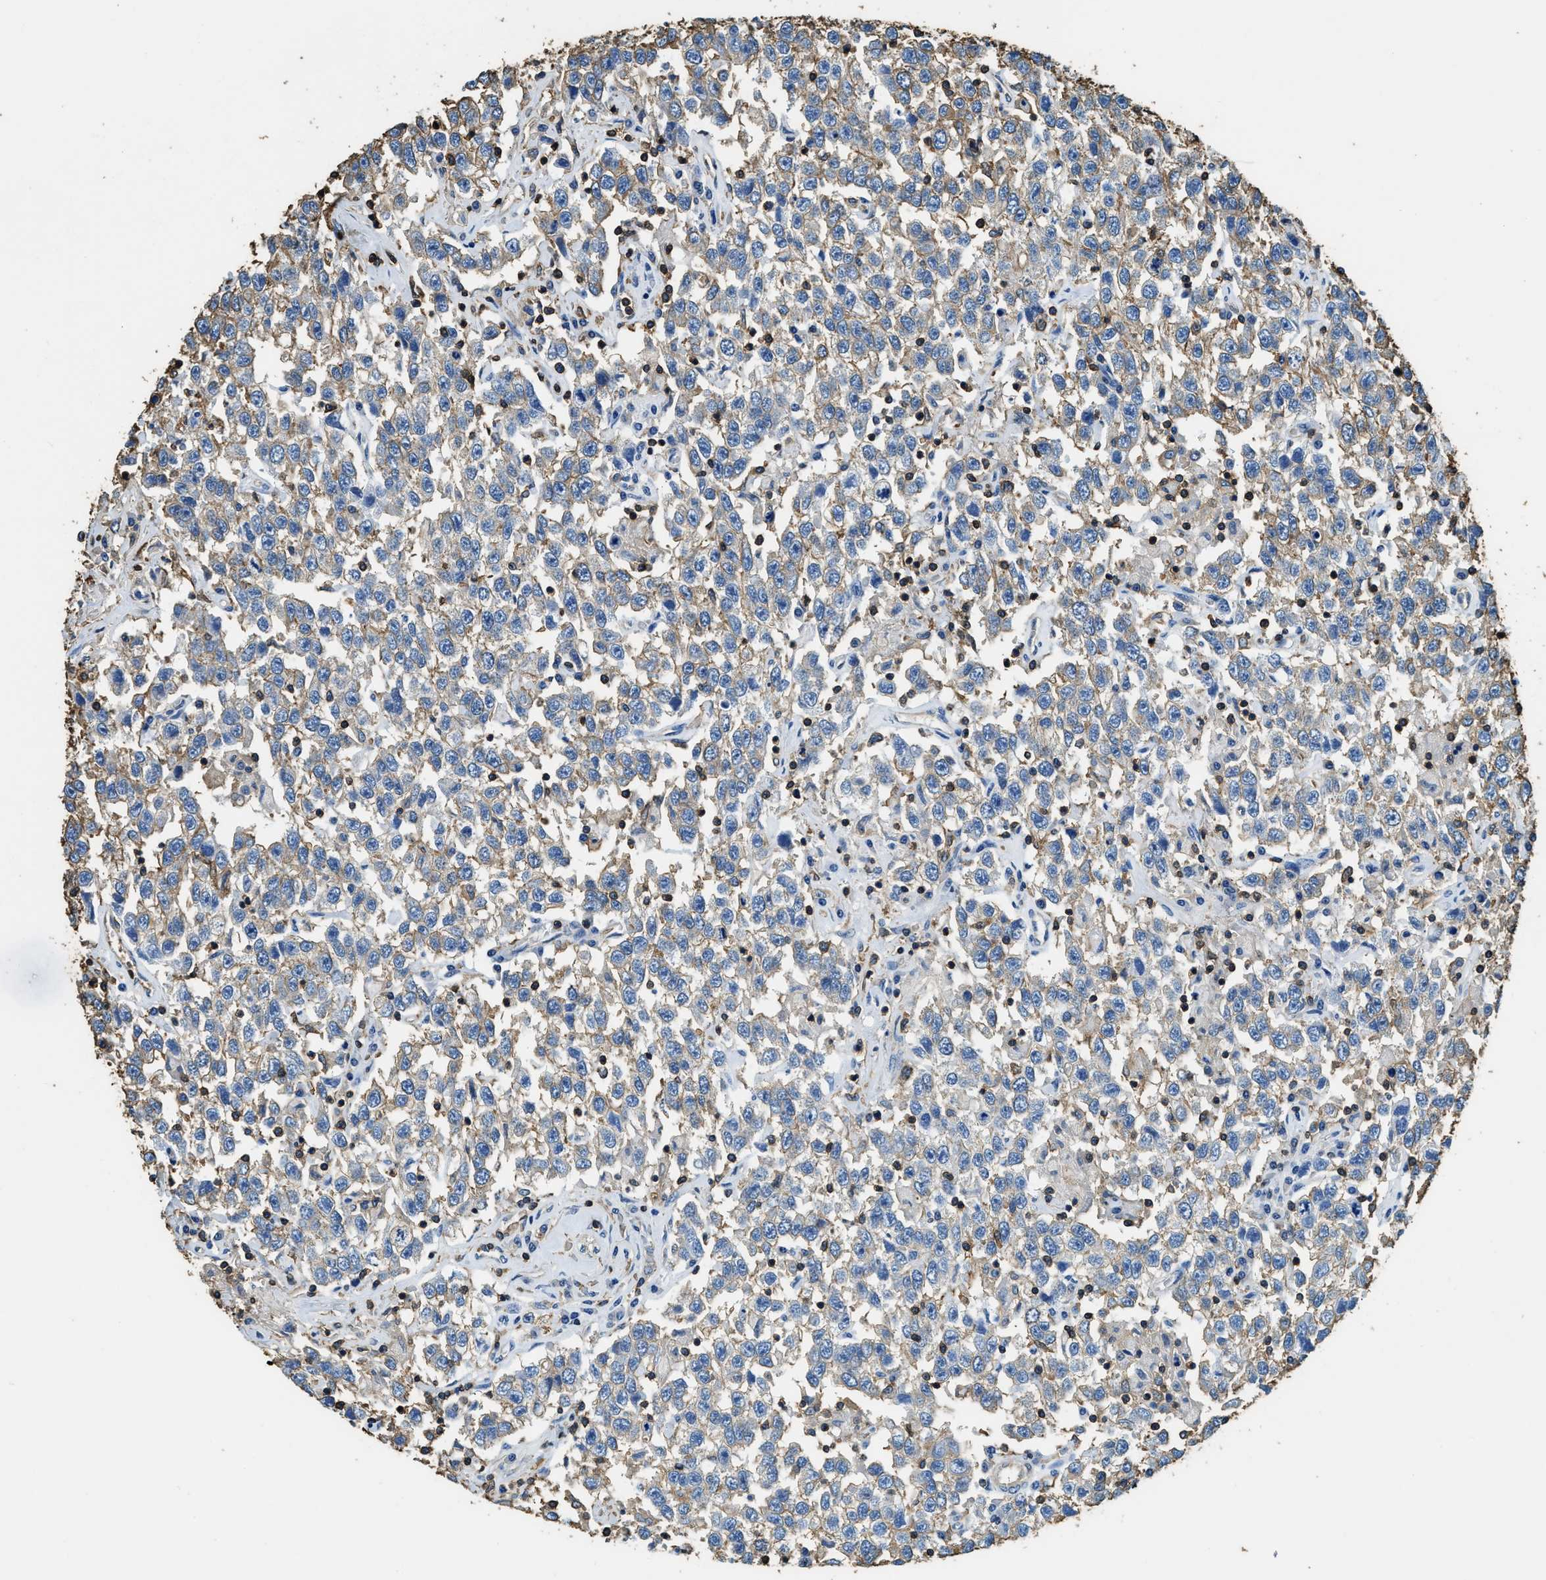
{"staining": {"intensity": "moderate", "quantity": "<25%", "location": "cytoplasmic/membranous"}, "tissue": "testis cancer", "cell_type": "Tumor cells", "image_type": "cancer", "snomed": [{"axis": "morphology", "description": "Seminoma, NOS"}, {"axis": "topography", "description": "Testis"}], "caption": "Testis cancer (seminoma) tissue exhibits moderate cytoplasmic/membranous expression in about <25% of tumor cells, visualized by immunohistochemistry.", "gene": "ACCS", "patient": {"sex": "male", "age": 41}}